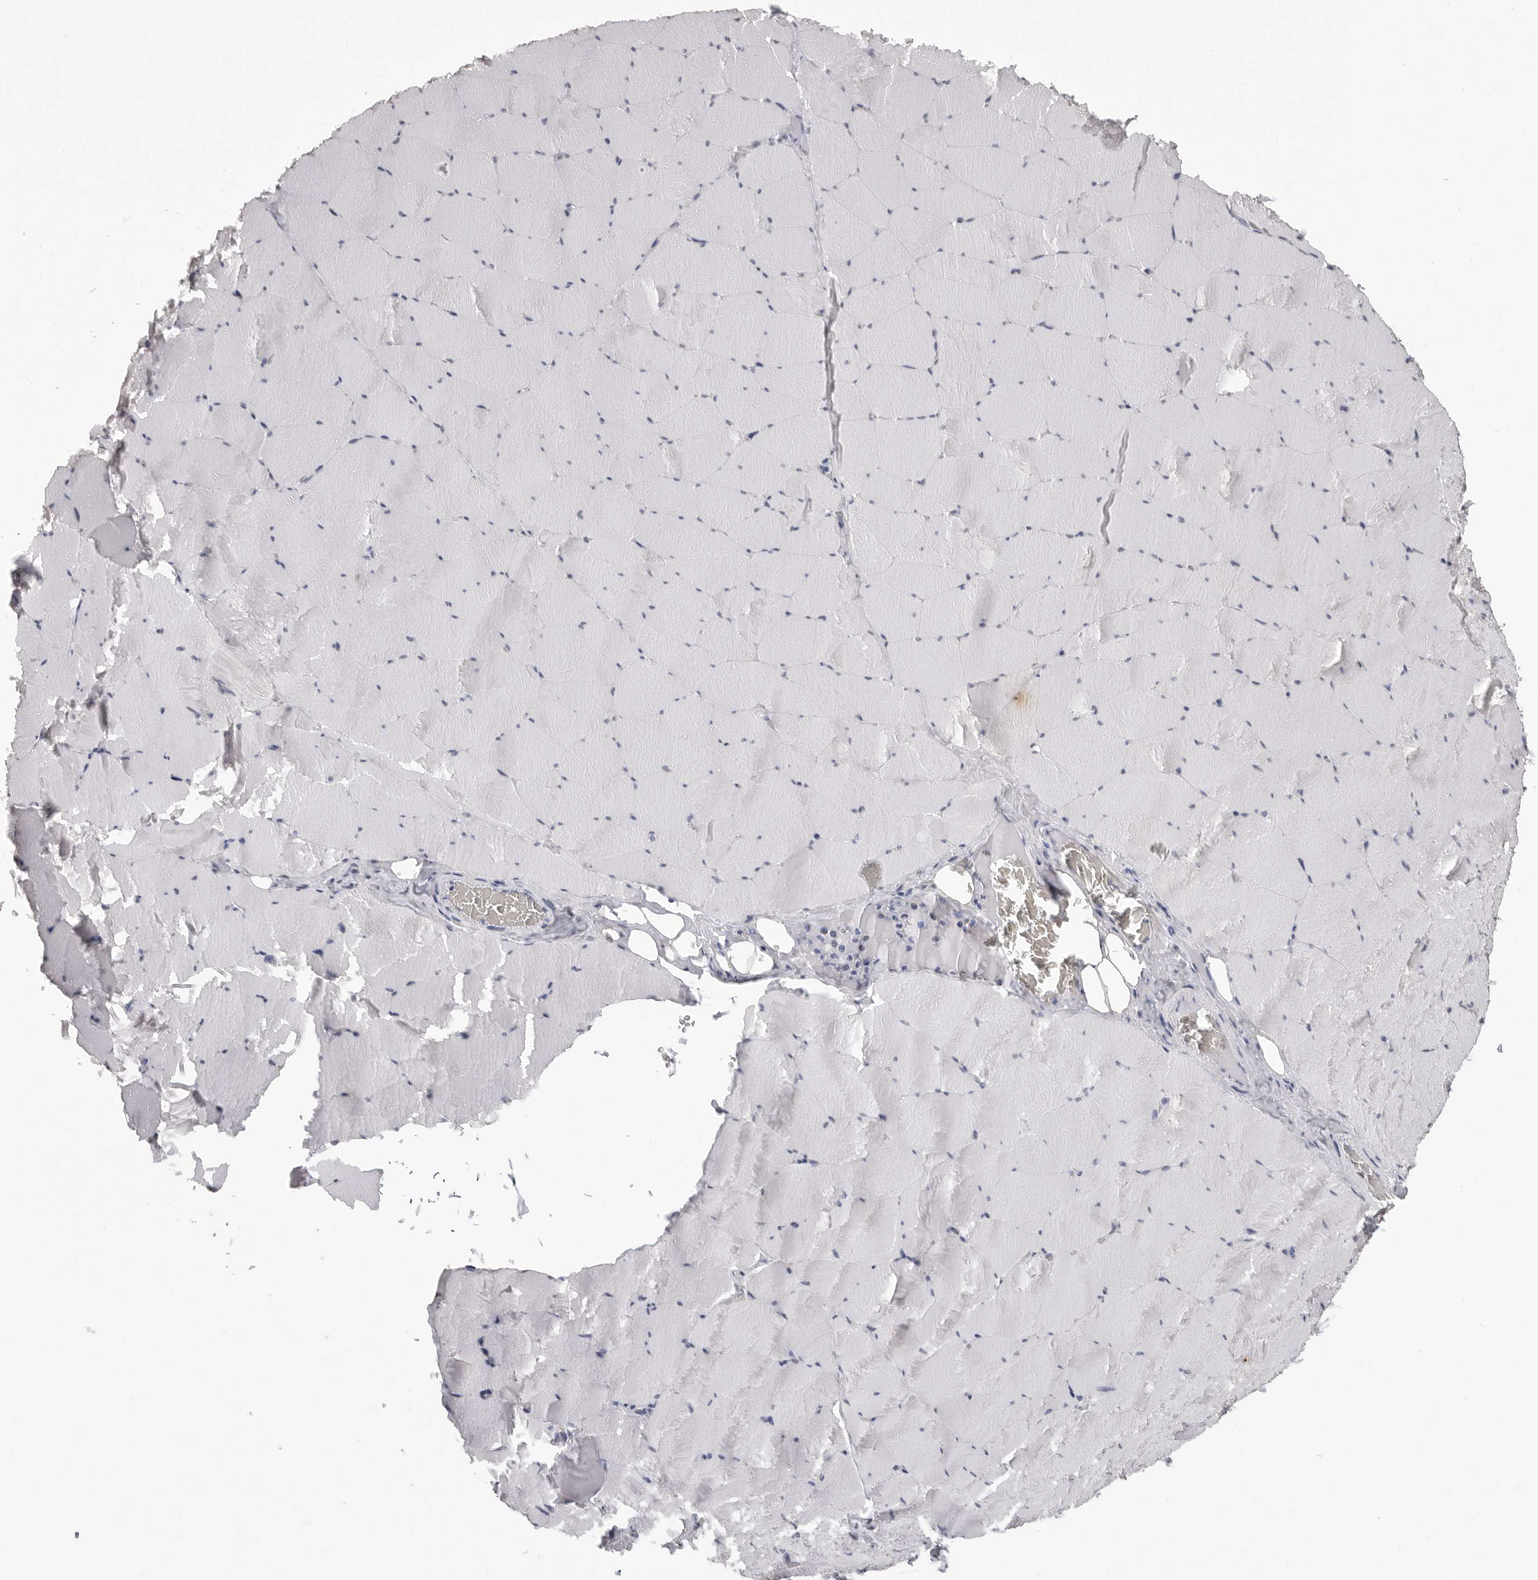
{"staining": {"intensity": "negative", "quantity": "none", "location": "none"}, "tissue": "skeletal muscle", "cell_type": "Myocytes", "image_type": "normal", "snomed": [{"axis": "morphology", "description": "Normal tissue, NOS"}, {"axis": "topography", "description": "Skeletal muscle"}], "caption": "Immunohistochemistry micrograph of unremarkable skeletal muscle stained for a protein (brown), which displays no staining in myocytes. (DAB (3,3'-diaminobenzidine) IHC visualized using brightfield microscopy, high magnification).", "gene": "HEPACAM", "patient": {"sex": "male", "age": 62}}